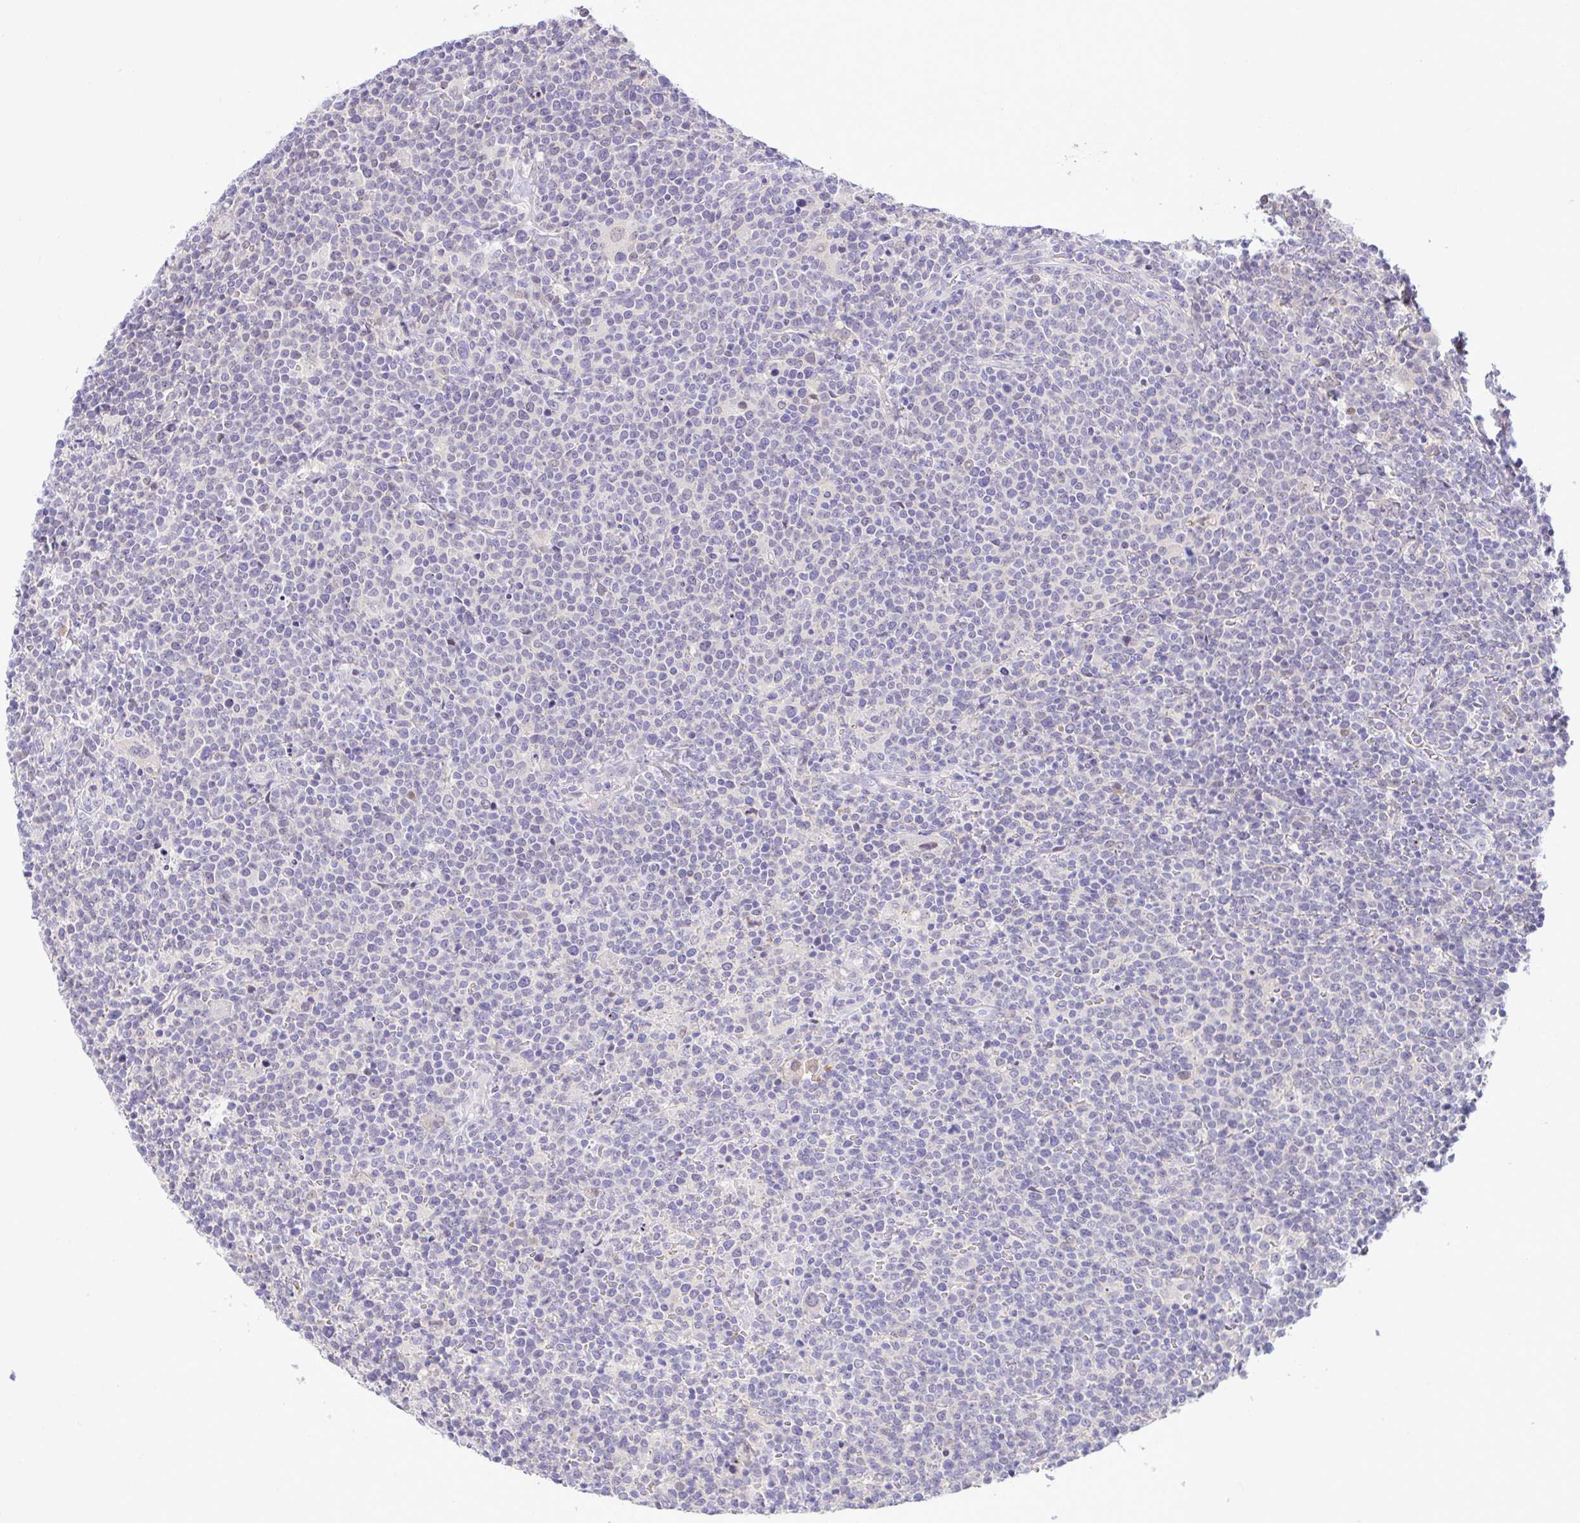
{"staining": {"intensity": "negative", "quantity": "none", "location": "none"}, "tissue": "lymphoma", "cell_type": "Tumor cells", "image_type": "cancer", "snomed": [{"axis": "morphology", "description": "Malignant lymphoma, non-Hodgkin's type, High grade"}, {"axis": "topography", "description": "Lymph node"}], "caption": "Tumor cells show no significant positivity in malignant lymphoma, non-Hodgkin's type (high-grade).", "gene": "ZNF485", "patient": {"sex": "male", "age": 61}}